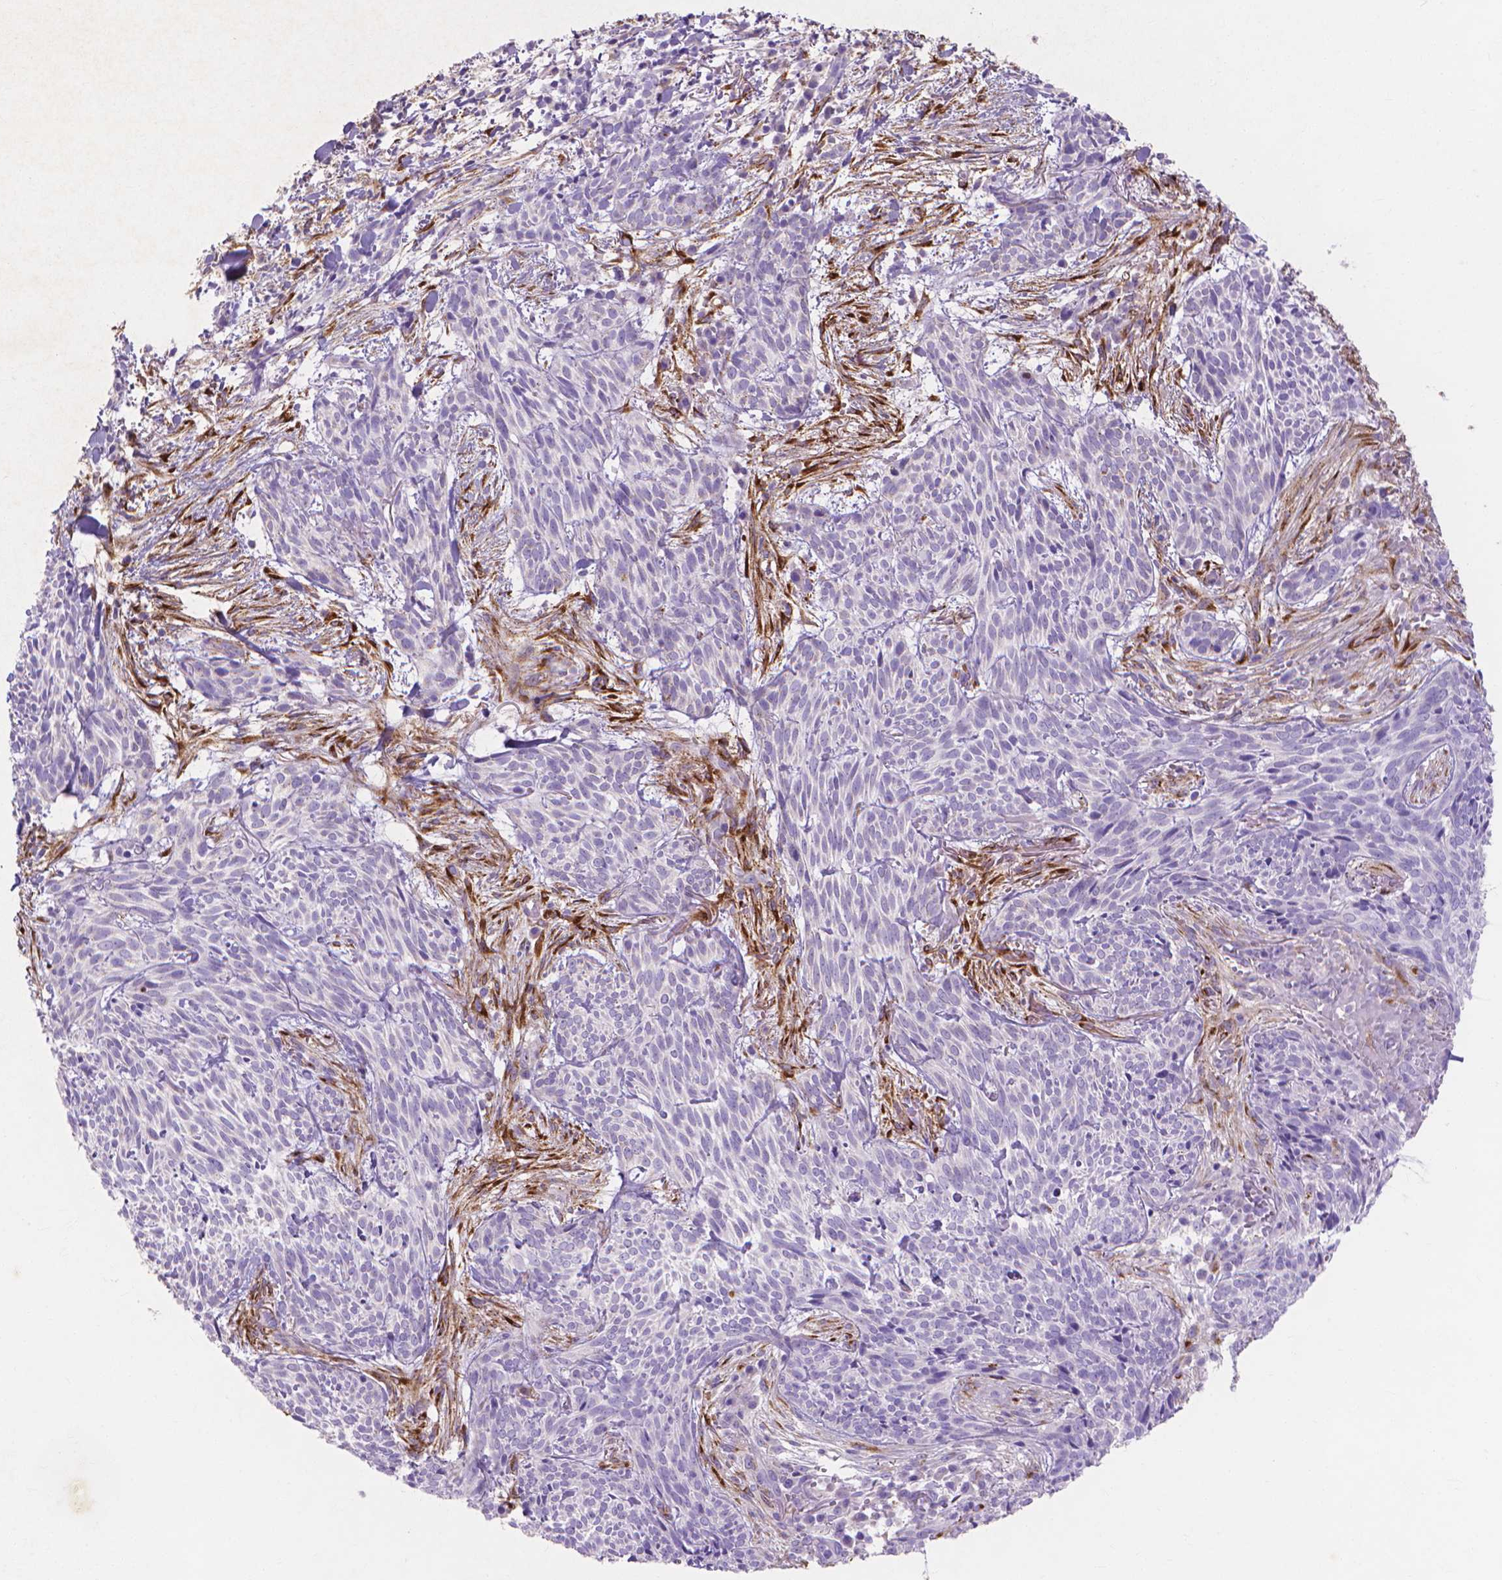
{"staining": {"intensity": "negative", "quantity": "none", "location": "none"}, "tissue": "skin cancer", "cell_type": "Tumor cells", "image_type": "cancer", "snomed": [{"axis": "morphology", "description": "Basal cell carcinoma"}, {"axis": "topography", "description": "Skin"}], "caption": "Skin cancer was stained to show a protein in brown. There is no significant positivity in tumor cells.", "gene": "MMP11", "patient": {"sex": "male", "age": 71}}